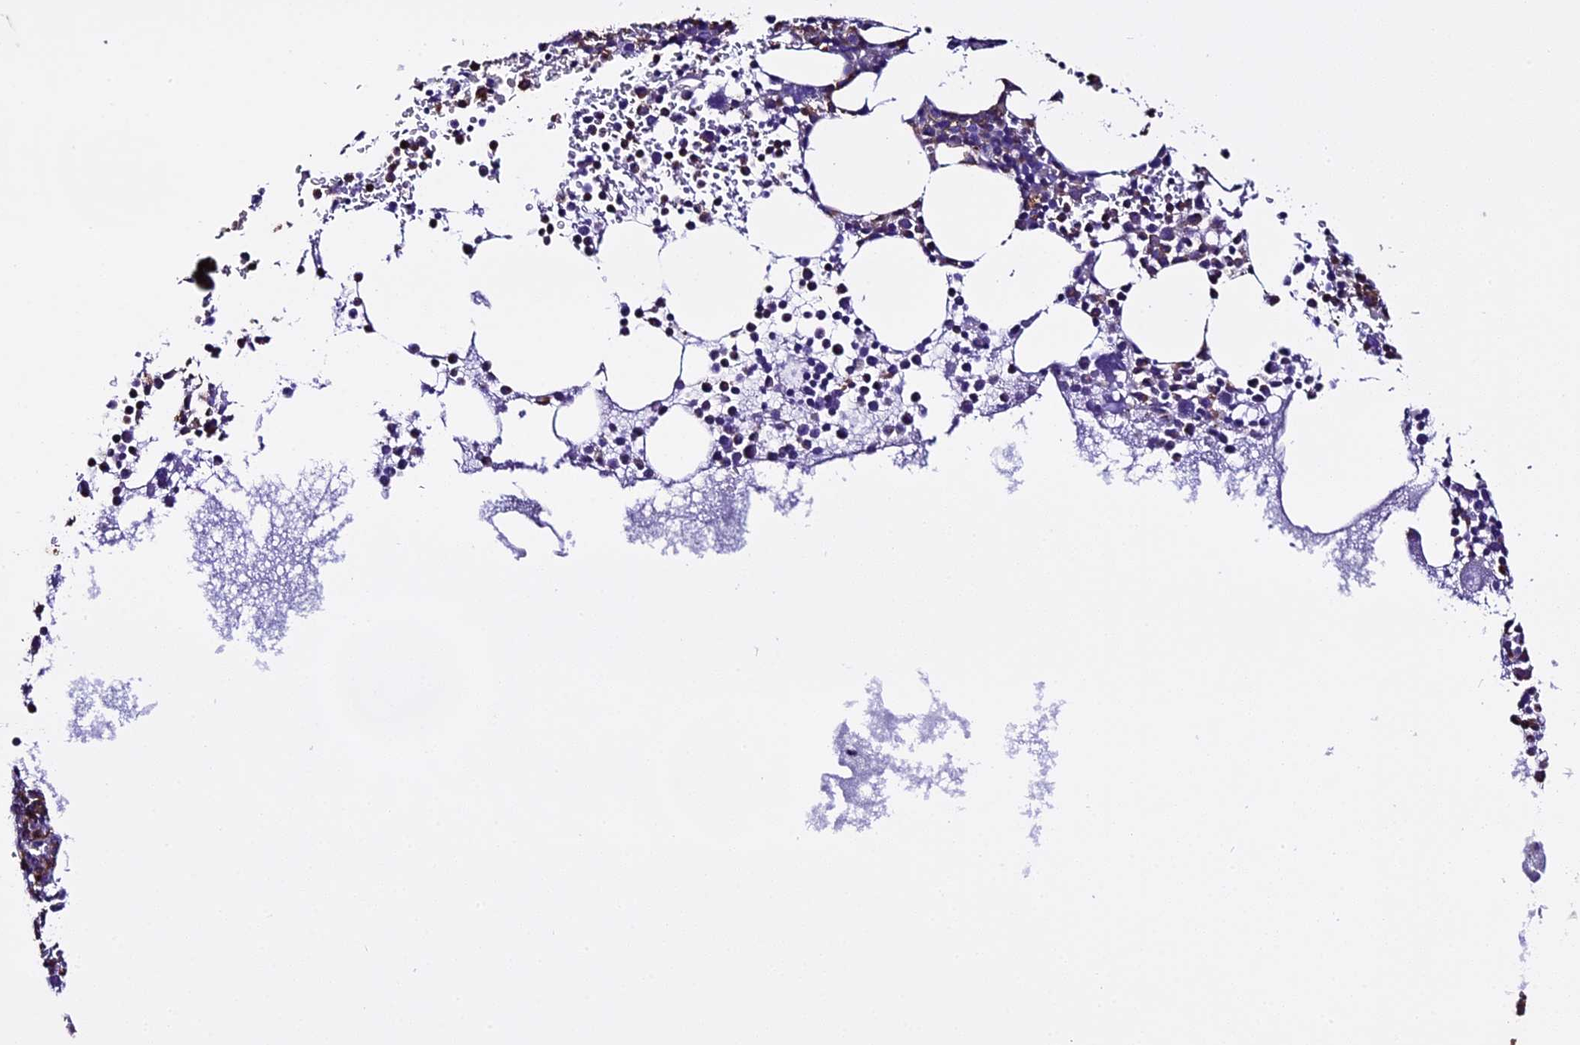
{"staining": {"intensity": "strong", "quantity": "<25%", "location": "cytoplasmic/membranous"}, "tissue": "bone marrow", "cell_type": "Hematopoietic cells", "image_type": "normal", "snomed": [{"axis": "morphology", "description": "Normal tissue, NOS"}, {"axis": "topography", "description": "Bone marrow"}], "caption": "IHC histopathology image of unremarkable human bone marrow stained for a protein (brown), which displays medium levels of strong cytoplasmic/membranous expression in approximately <25% of hematopoietic cells.", "gene": "NOD2", "patient": {"sex": "female", "age": 78}}